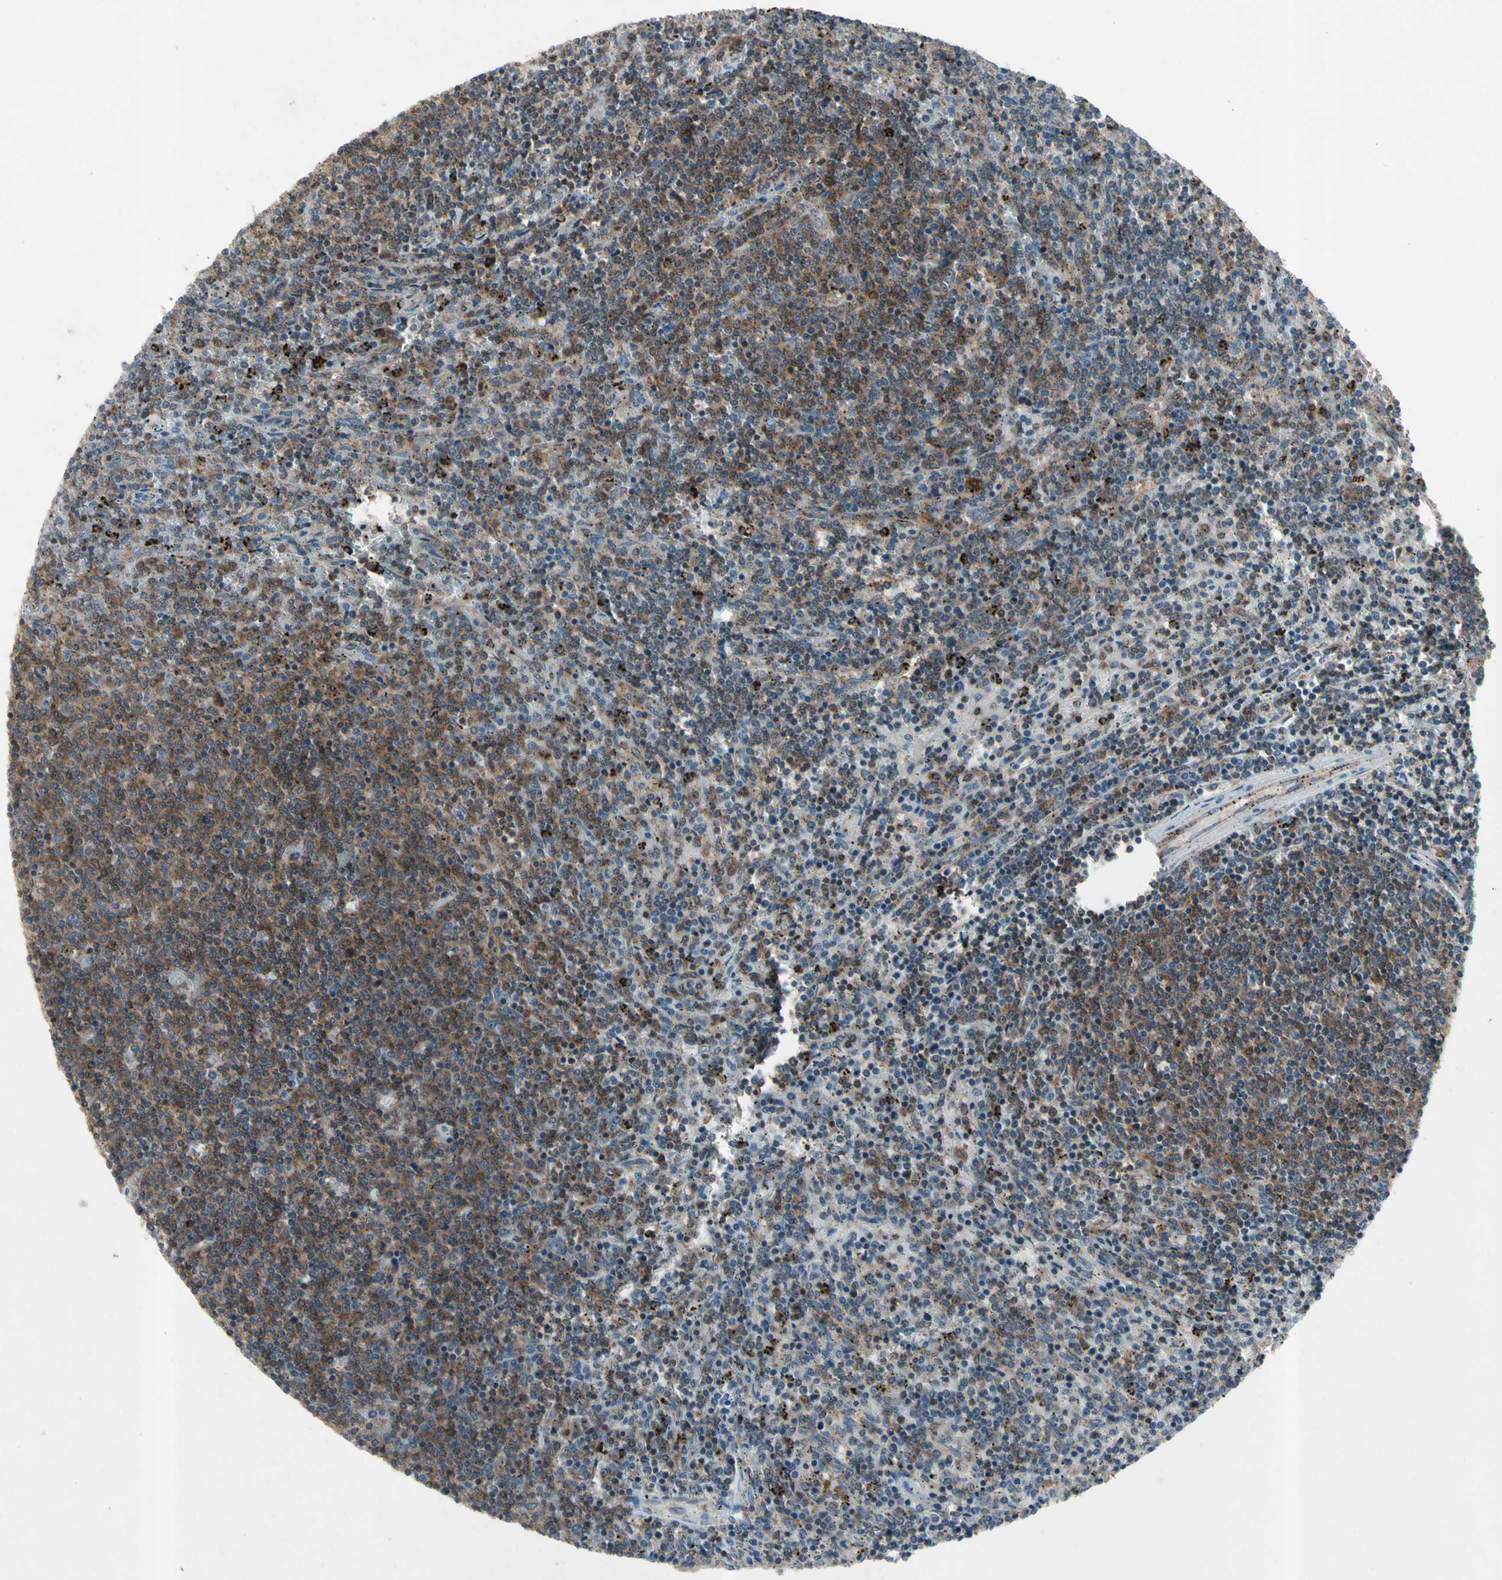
{"staining": {"intensity": "moderate", "quantity": "25%-75%", "location": "cytoplasmic/membranous"}, "tissue": "lymphoma", "cell_type": "Tumor cells", "image_type": "cancer", "snomed": [{"axis": "morphology", "description": "Malignant lymphoma, non-Hodgkin's type, Low grade"}, {"axis": "topography", "description": "Spleen"}], "caption": "IHC micrograph of human lymphoma stained for a protein (brown), which exhibits medium levels of moderate cytoplasmic/membranous expression in approximately 25%-75% of tumor cells.", "gene": "NMI", "patient": {"sex": "female", "age": 50}}